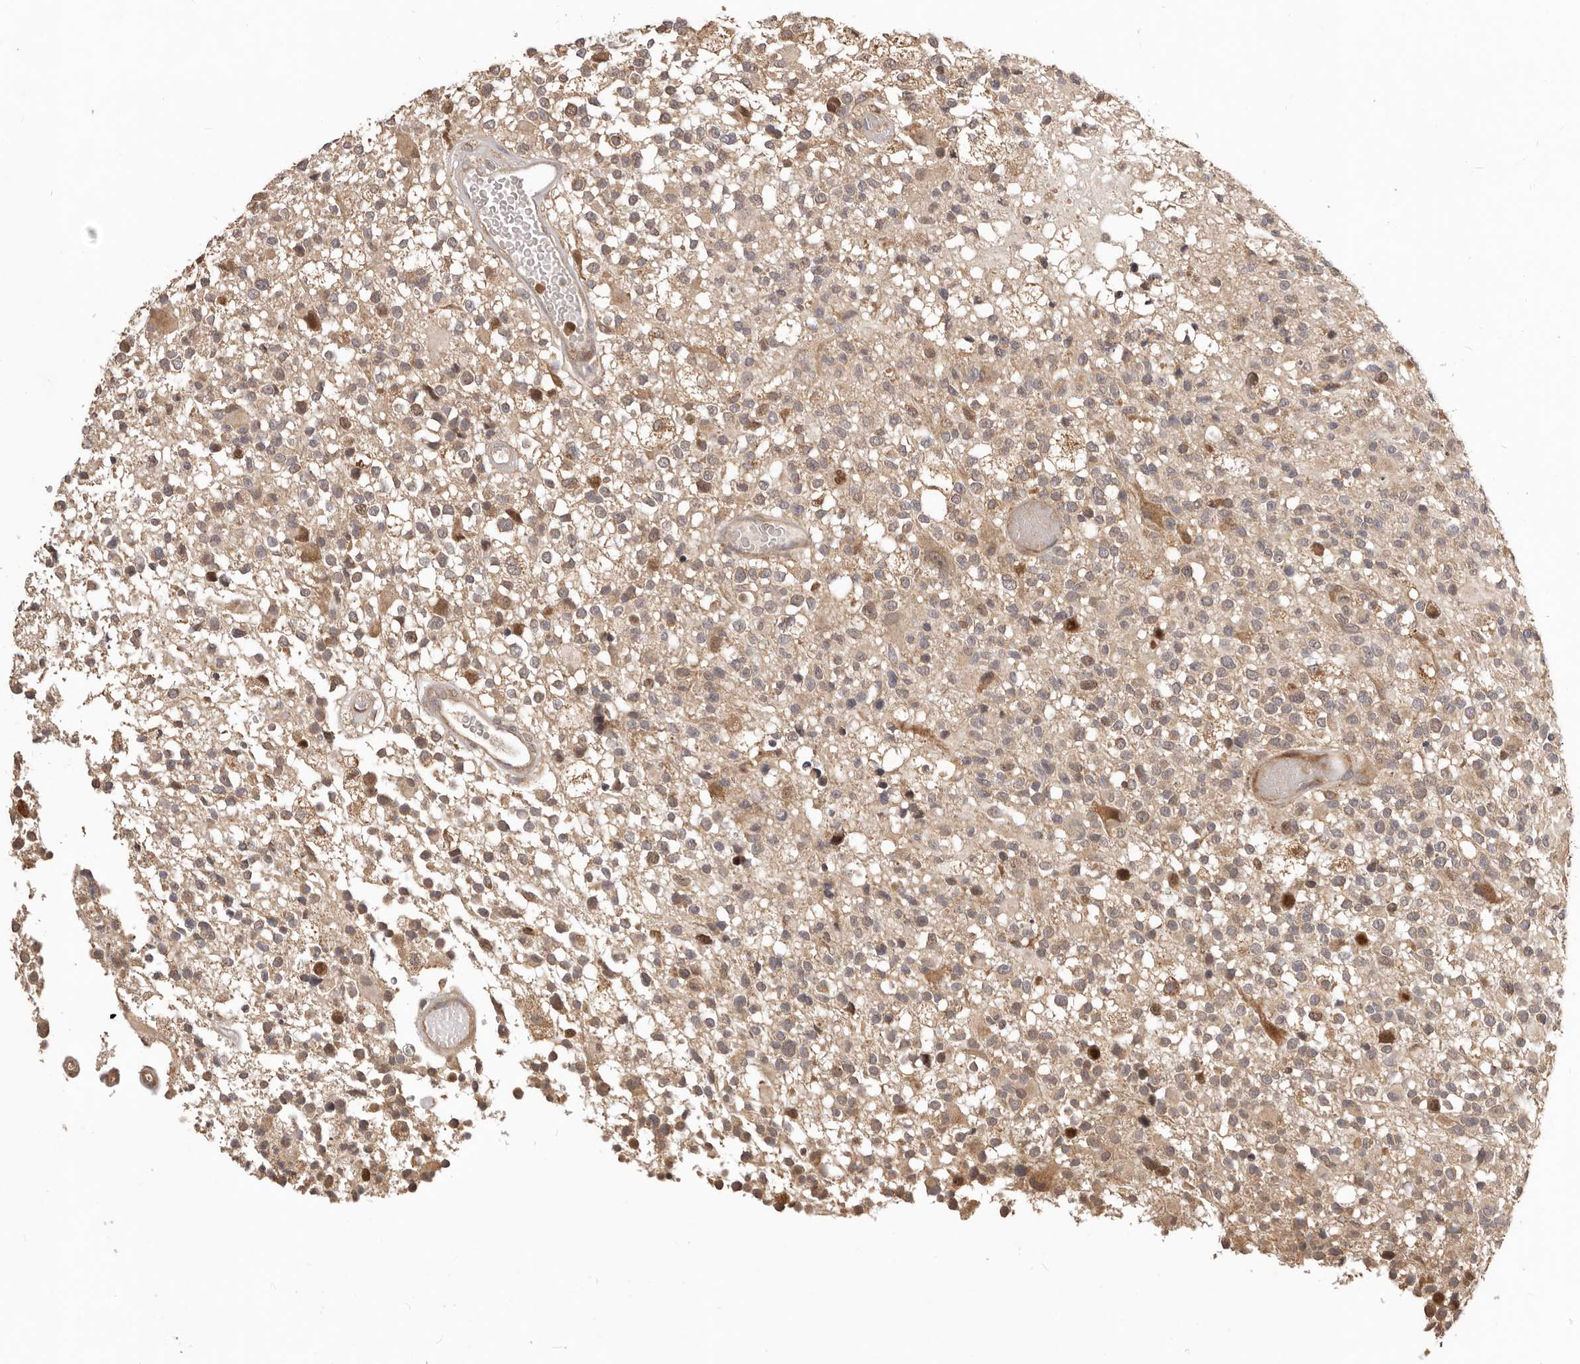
{"staining": {"intensity": "weak", "quantity": "25%-75%", "location": "cytoplasmic/membranous"}, "tissue": "glioma", "cell_type": "Tumor cells", "image_type": "cancer", "snomed": [{"axis": "morphology", "description": "Glioma, malignant, High grade"}, {"axis": "morphology", "description": "Glioblastoma, NOS"}, {"axis": "topography", "description": "Brain"}], "caption": "Immunohistochemical staining of human high-grade glioma (malignant) shows weak cytoplasmic/membranous protein staining in about 25%-75% of tumor cells.", "gene": "RNF187", "patient": {"sex": "male", "age": 60}}